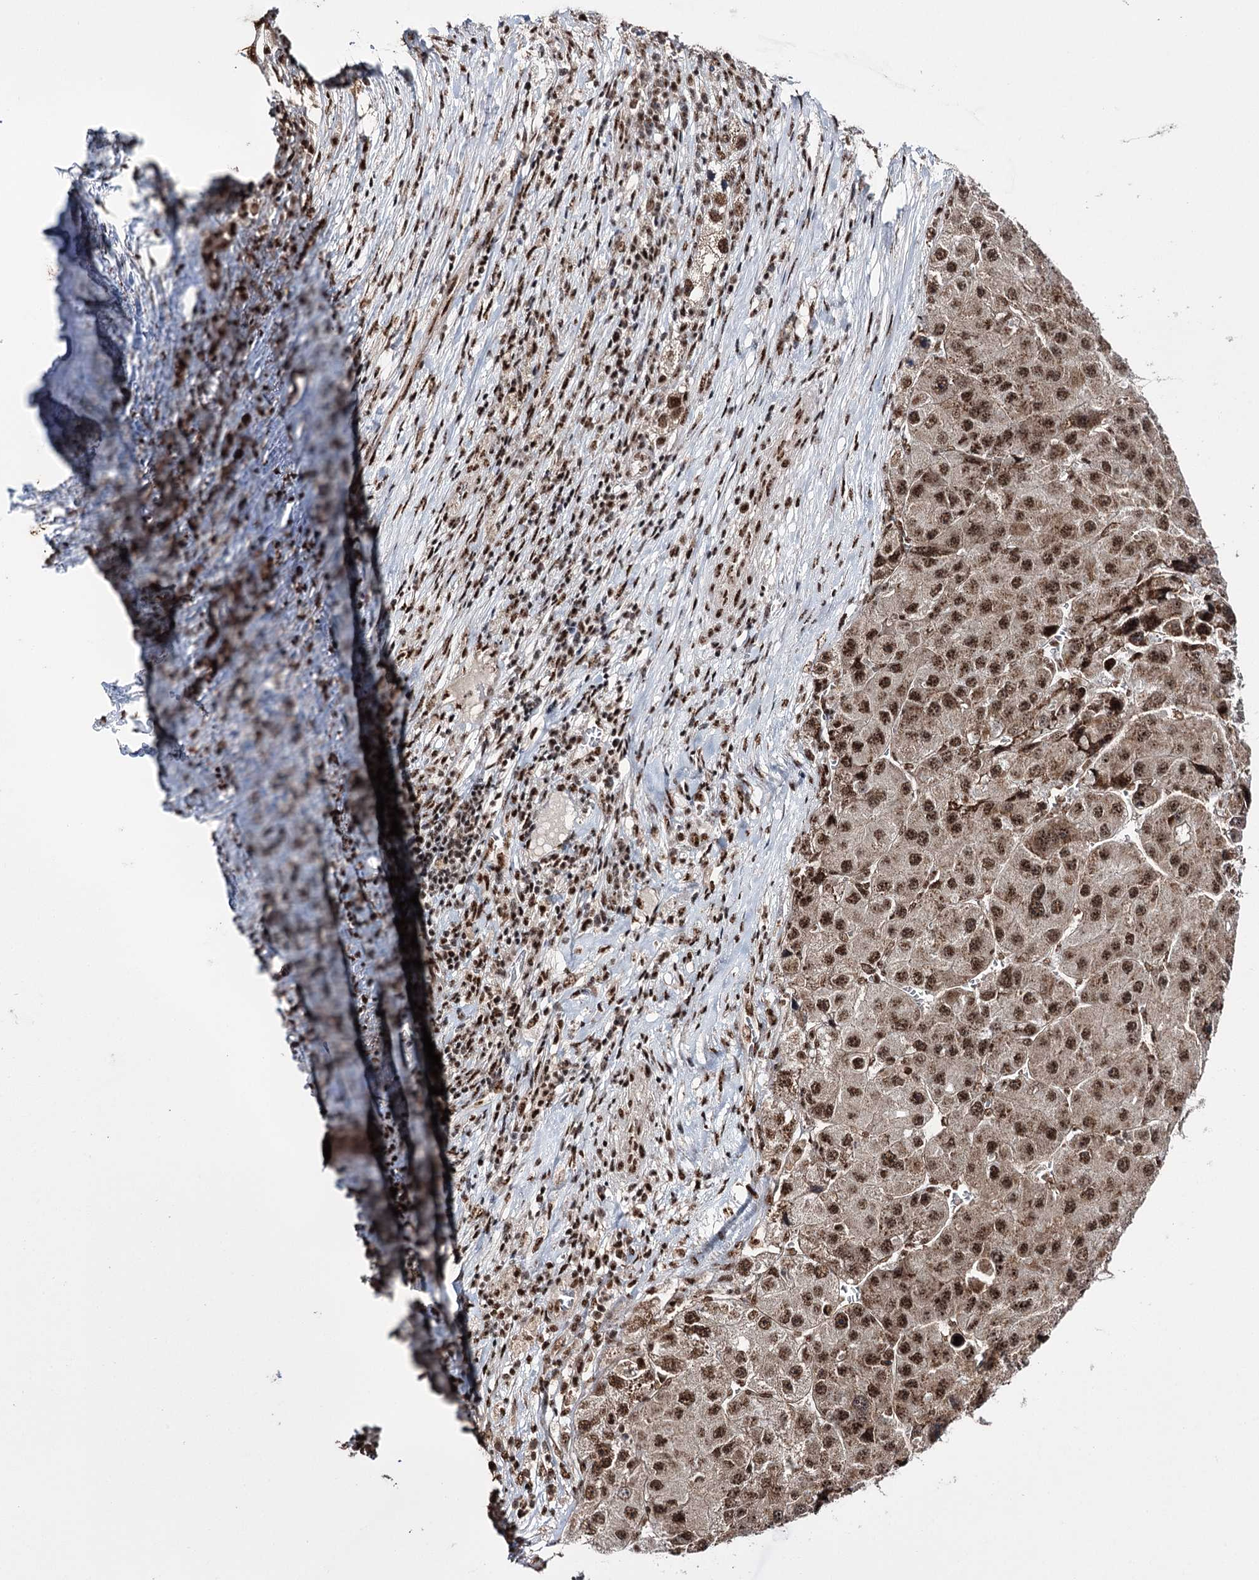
{"staining": {"intensity": "strong", "quantity": ">75%", "location": "cytoplasmic/membranous,nuclear"}, "tissue": "liver cancer", "cell_type": "Tumor cells", "image_type": "cancer", "snomed": [{"axis": "morphology", "description": "Carcinoma, Hepatocellular, NOS"}, {"axis": "topography", "description": "Liver"}], "caption": "Liver hepatocellular carcinoma stained with a brown dye shows strong cytoplasmic/membranous and nuclear positive expression in approximately >75% of tumor cells.", "gene": "PRPF40A", "patient": {"sex": "female", "age": 73}}